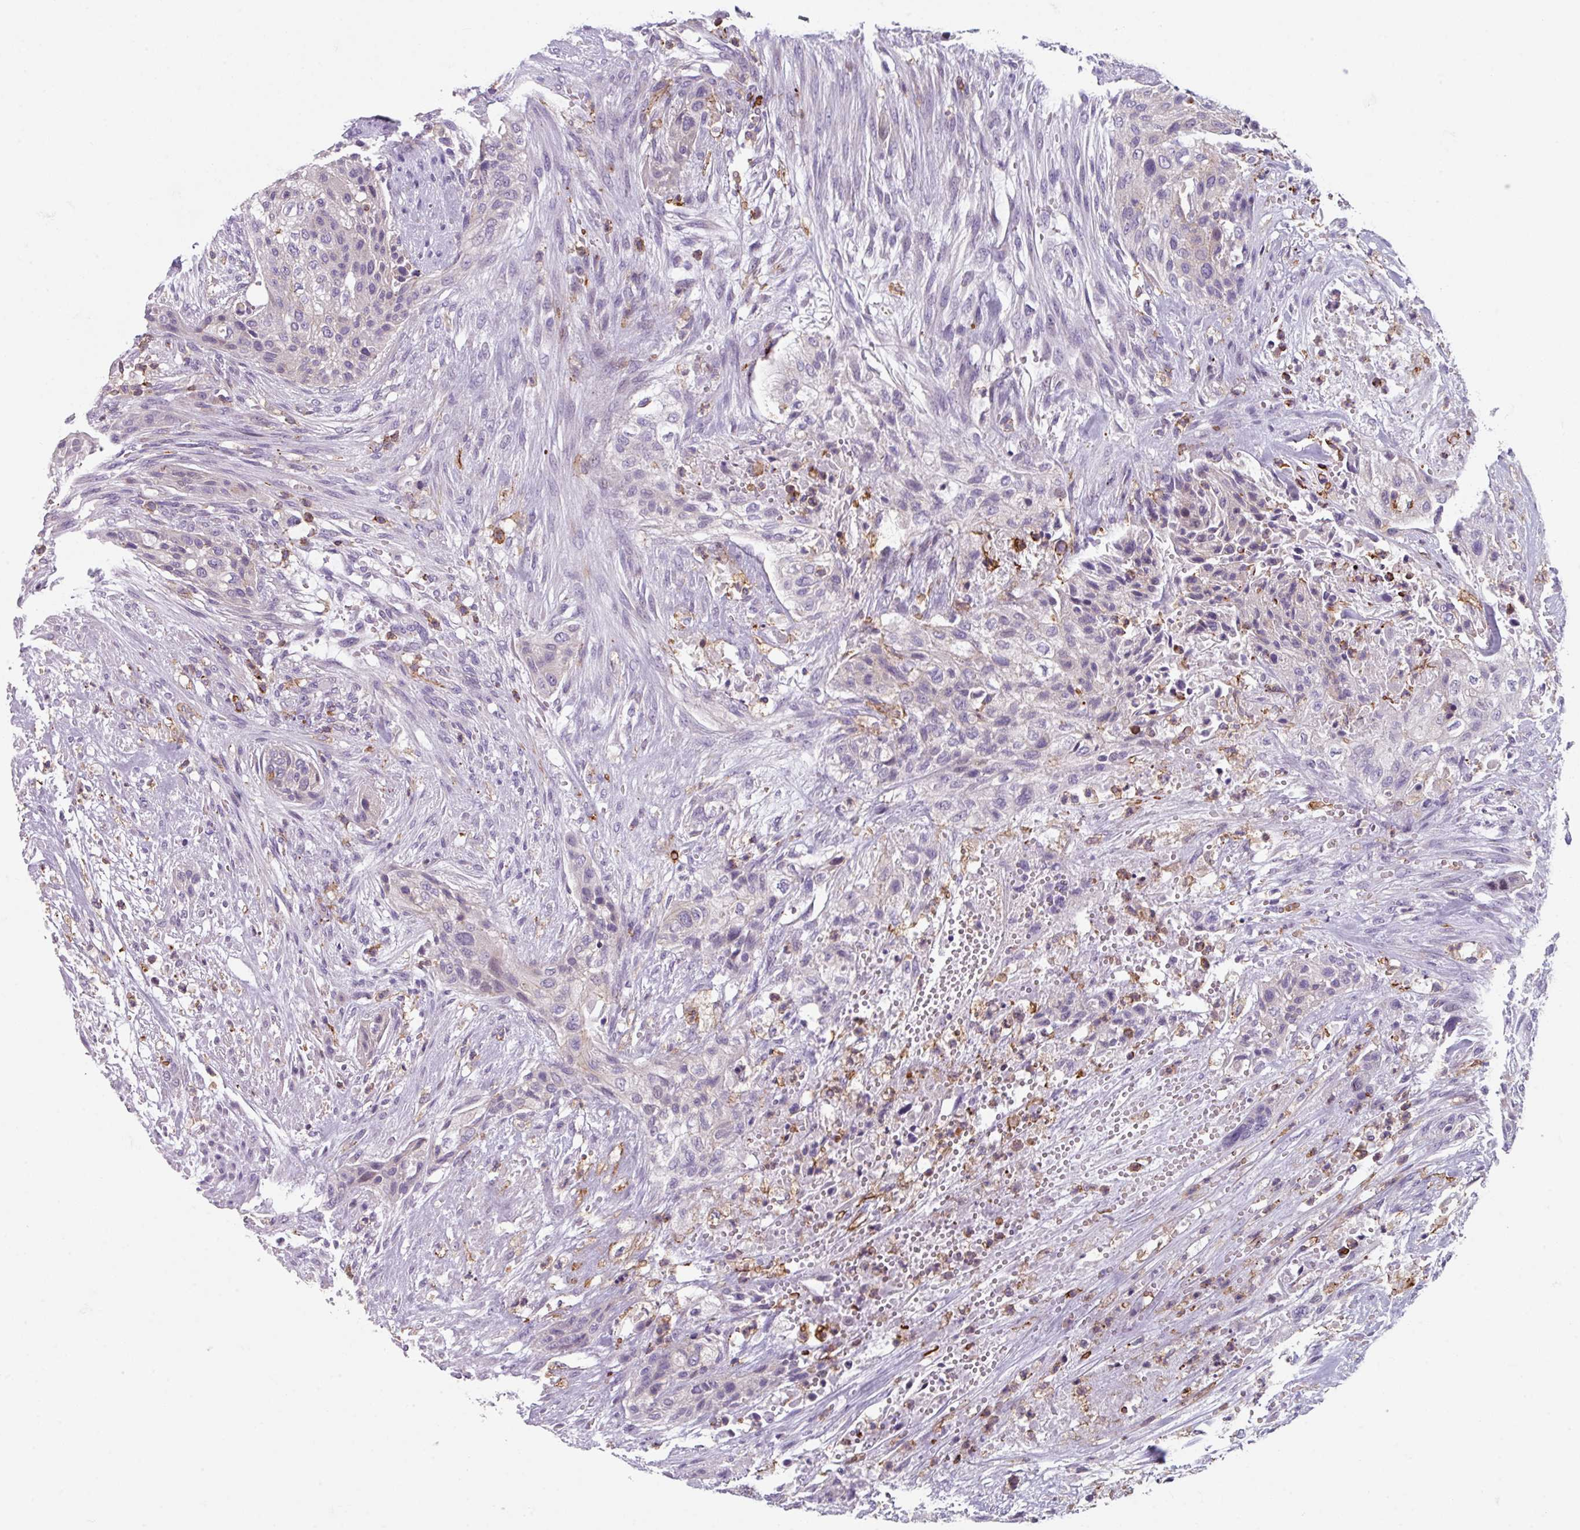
{"staining": {"intensity": "negative", "quantity": "none", "location": "none"}, "tissue": "urothelial cancer", "cell_type": "Tumor cells", "image_type": "cancer", "snomed": [{"axis": "morphology", "description": "Urothelial carcinoma, High grade"}, {"axis": "topography", "description": "Urinary bladder"}], "caption": "IHC of human high-grade urothelial carcinoma demonstrates no staining in tumor cells.", "gene": "NEDD9", "patient": {"sex": "male", "age": 35}}